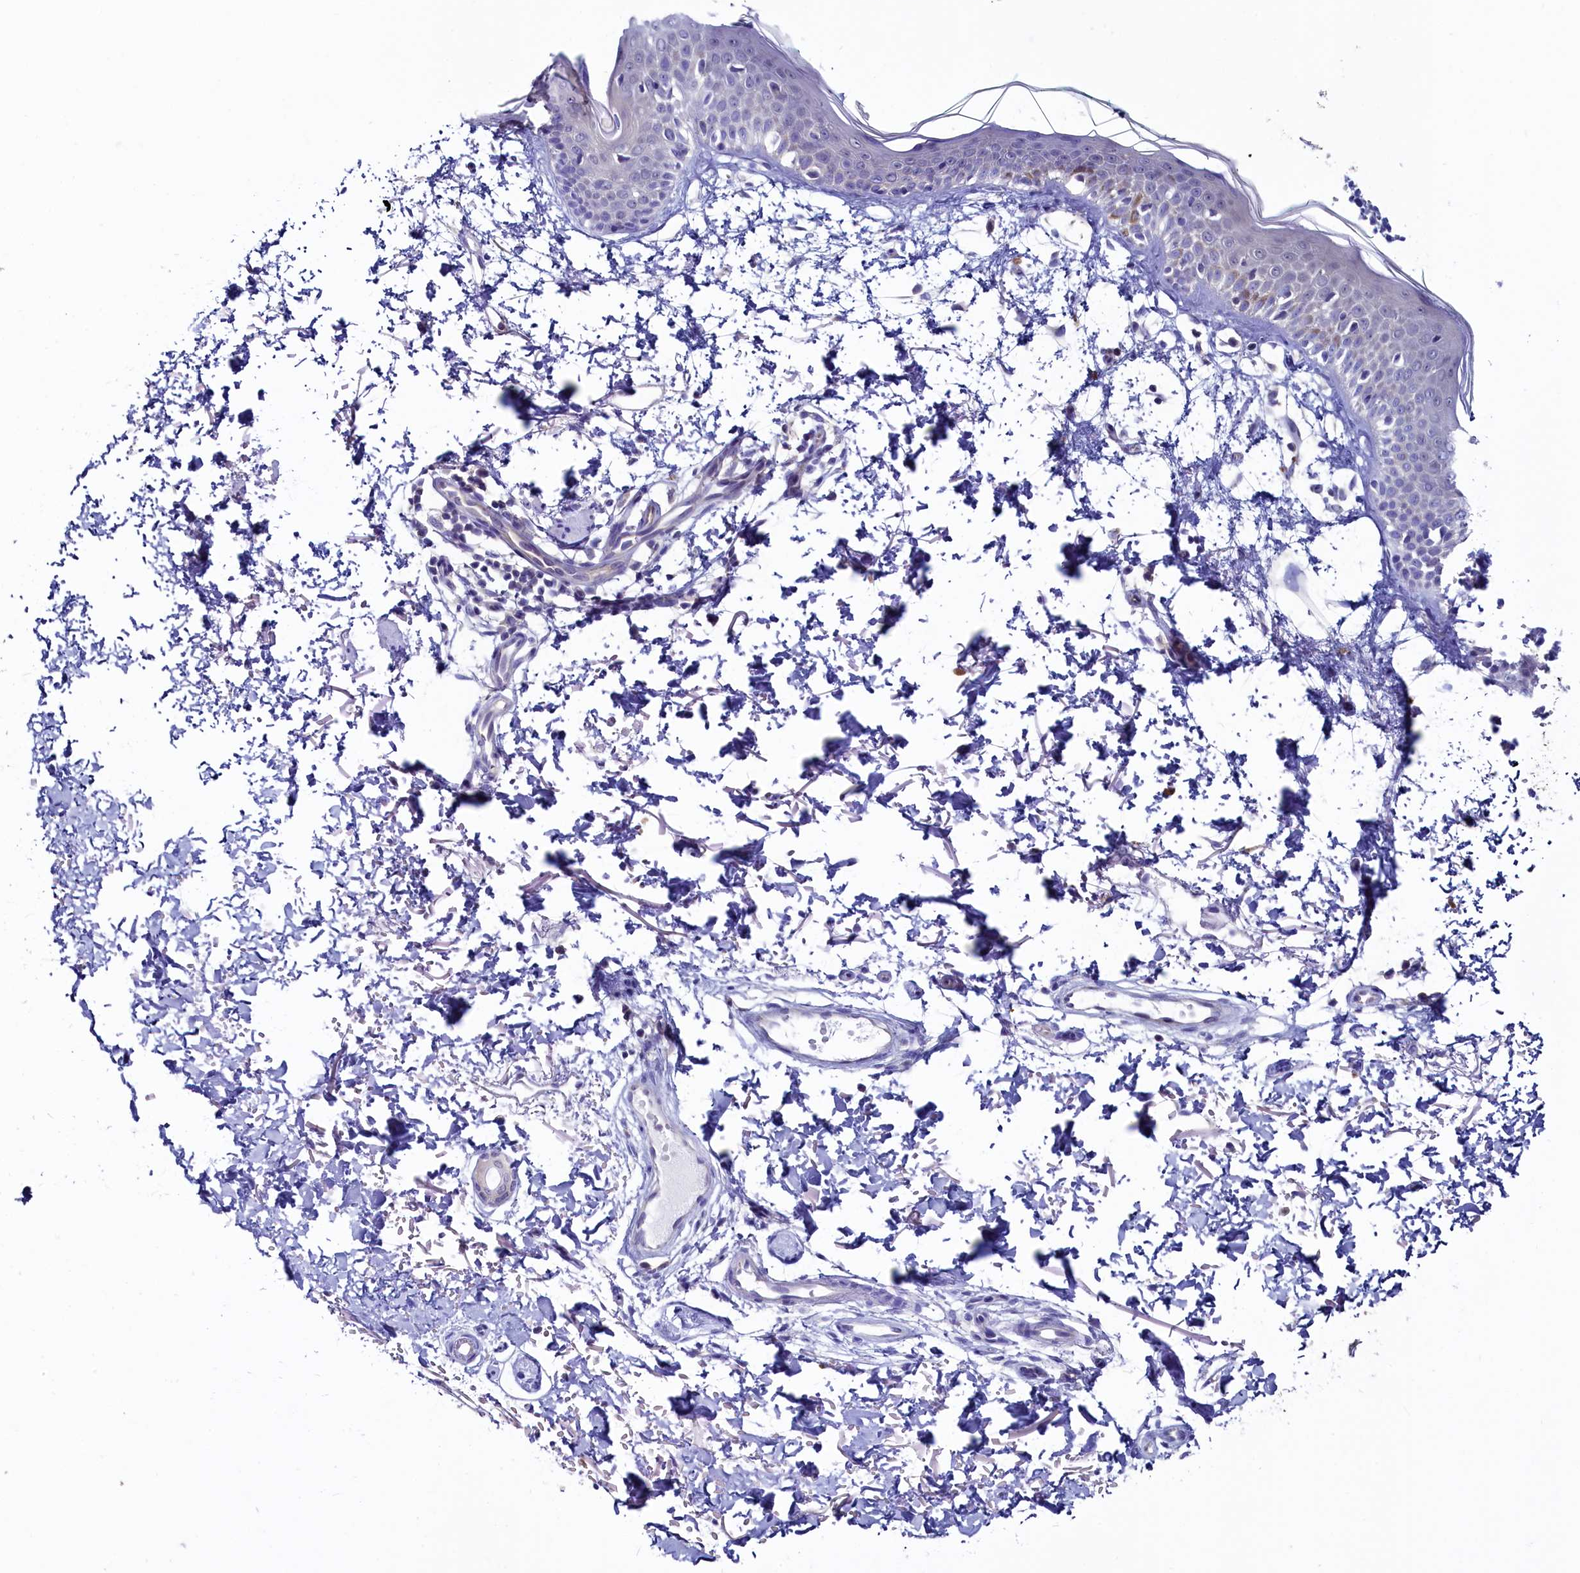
{"staining": {"intensity": "negative", "quantity": "none", "location": "none"}, "tissue": "skin", "cell_type": "Fibroblasts", "image_type": "normal", "snomed": [{"axis": "morphology", "description": "Normal tissue, NOS"}, {"axis": "topography", "description": "Skin"}], "caption": "Immunohistochemical staining of normal skin shows no significant expression in fibroblasts. (Brightfield microscopy of DAB (3,3'-diaminobenzidine) immunohistochemistry (IHC) at high magnification).", "gene": "CIAPIN1", "patient": {"sex": "male", "age": 66}}